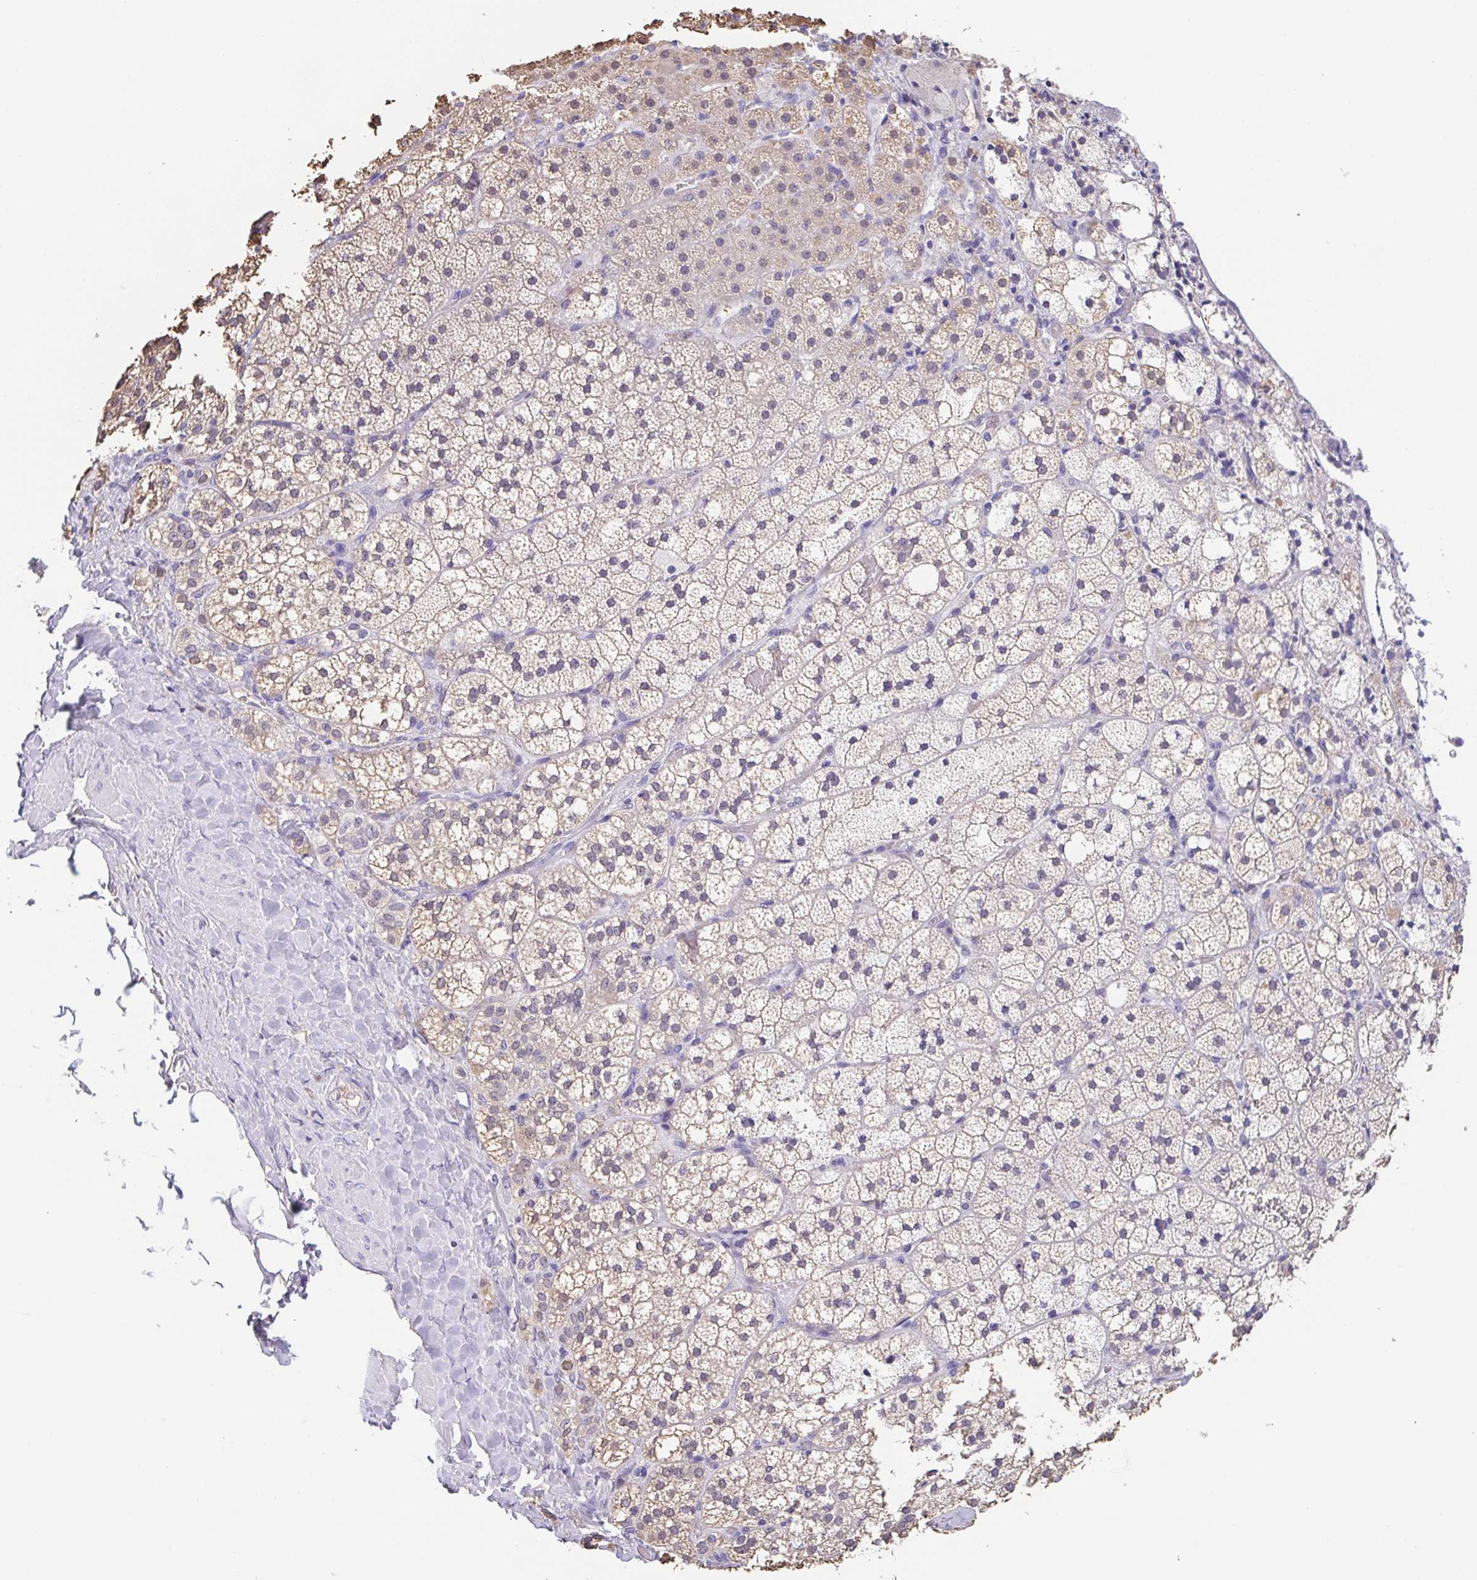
{"staining": {"intensity": "weak", "quantity": "25%-75%", "location": "cytoplasmic/membranous"}, "tissue": "adrenal gland", "cell_type": "Glandular cells", "image_type": "normal", "snomed": [{"axis": "morphology", "description": "Normal tissue, NOS"}, {"axis": "topography", "description": "Adrenal gland"}], "caption": "This image demonstrates immunohistochemistry (IHC) staining of normal adrenal gland, with low weak cytoplasmic/membranous staining in about 25%-75% of glandular cells.", "gene": "TREH", "patient": {"sex": "male", "age": 53}}